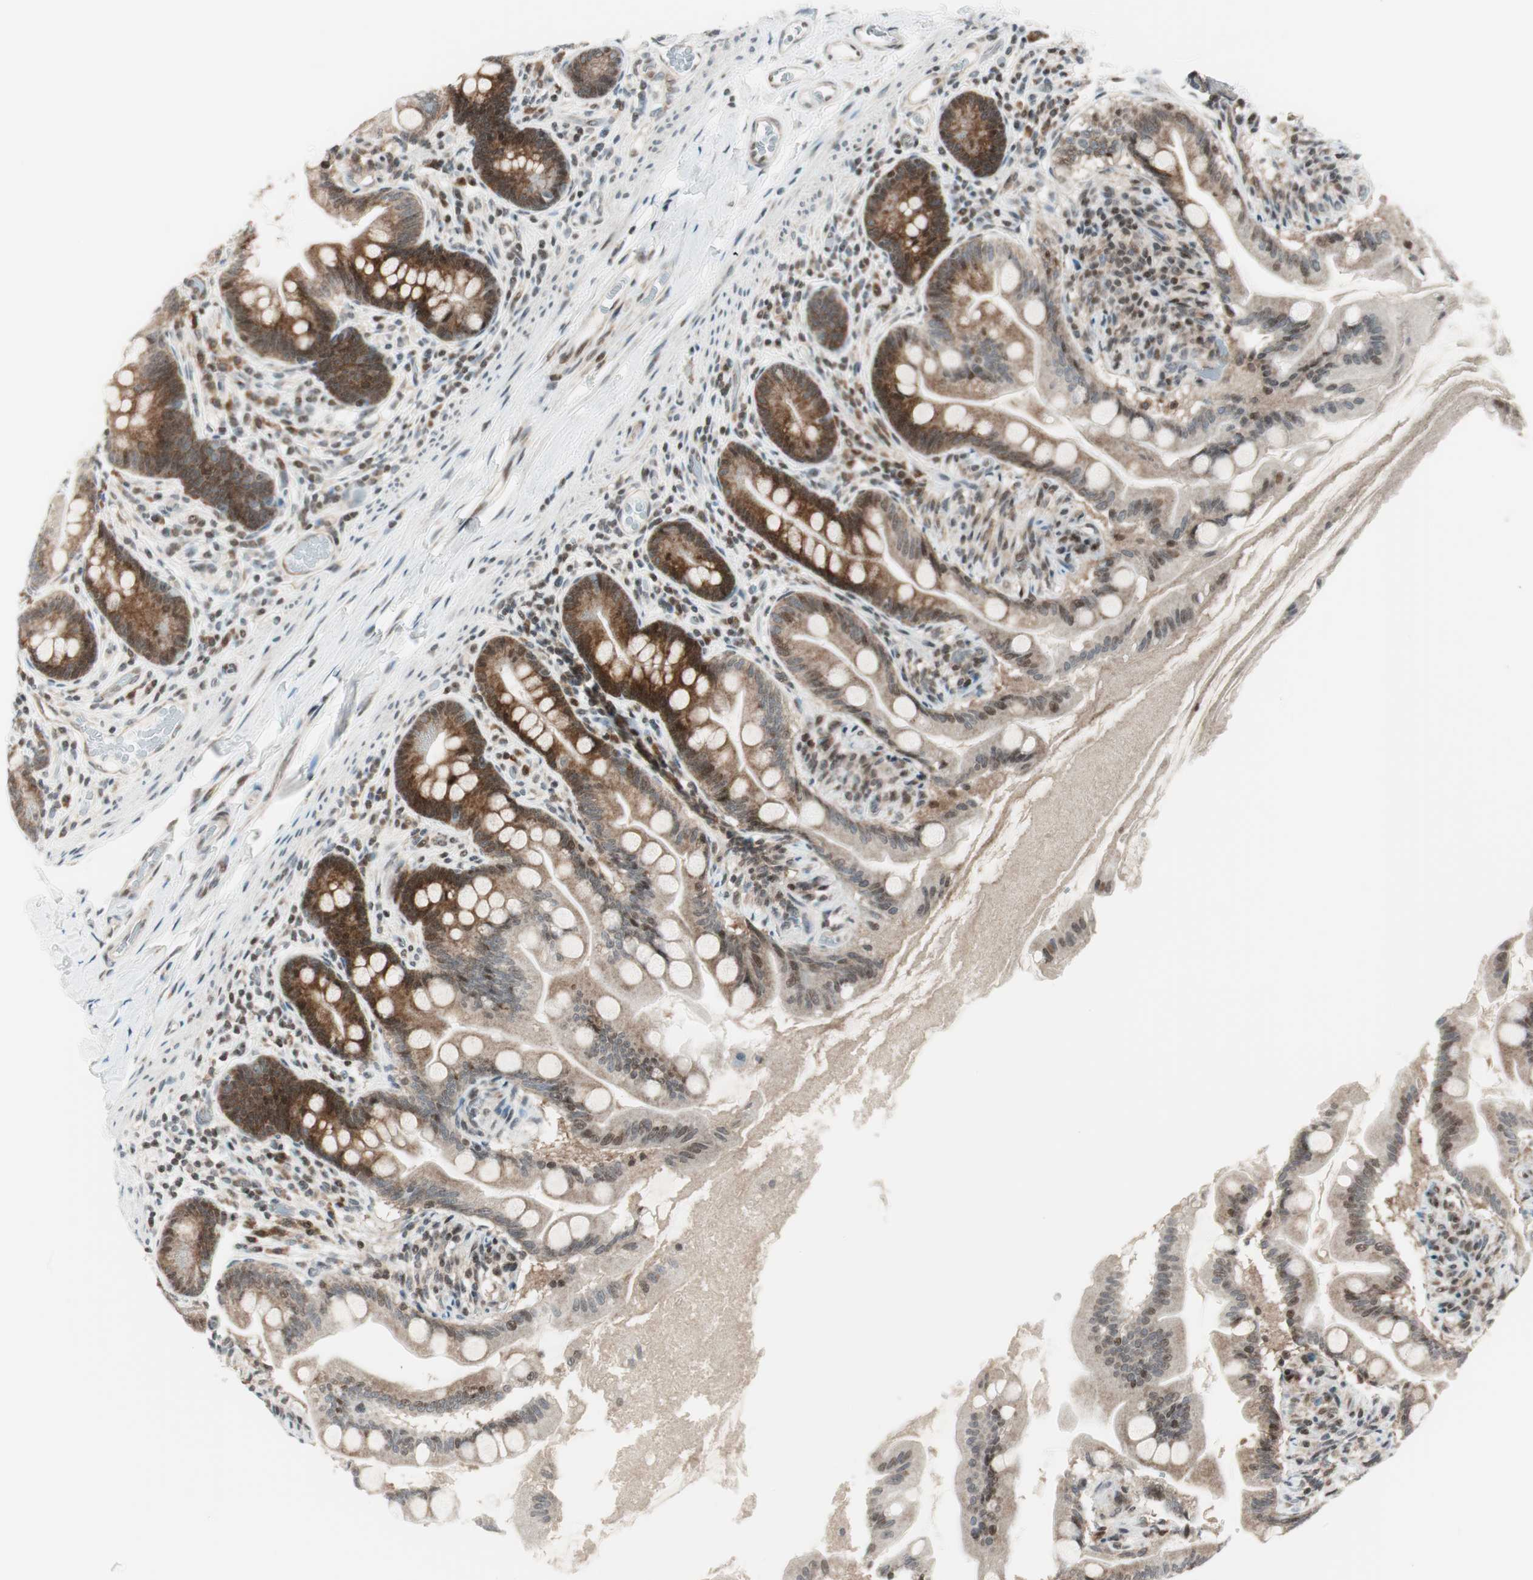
{"staining": {"intensity": "moderate", "quantity": ">75%", "location": "cytoplasmic/membranous,nuclear"}, "tissue": "small intestine", "cell_type": "Glandular cells", "image_type": "normal", "snomed": [{"axis": "morphology", "description": "Normal tissue, NOS"}, {"axis": "topography", "description": "Small intestine"}], "caption": "This is a micrograph of immunohistochemistry (IHC) staining of benign small intestine, which shows moderate expression in the cytoplasmic/membranous,nuclear of glandular cells.", "gene": "TPT1", "patient": {"sex": "female", "age": 56}}